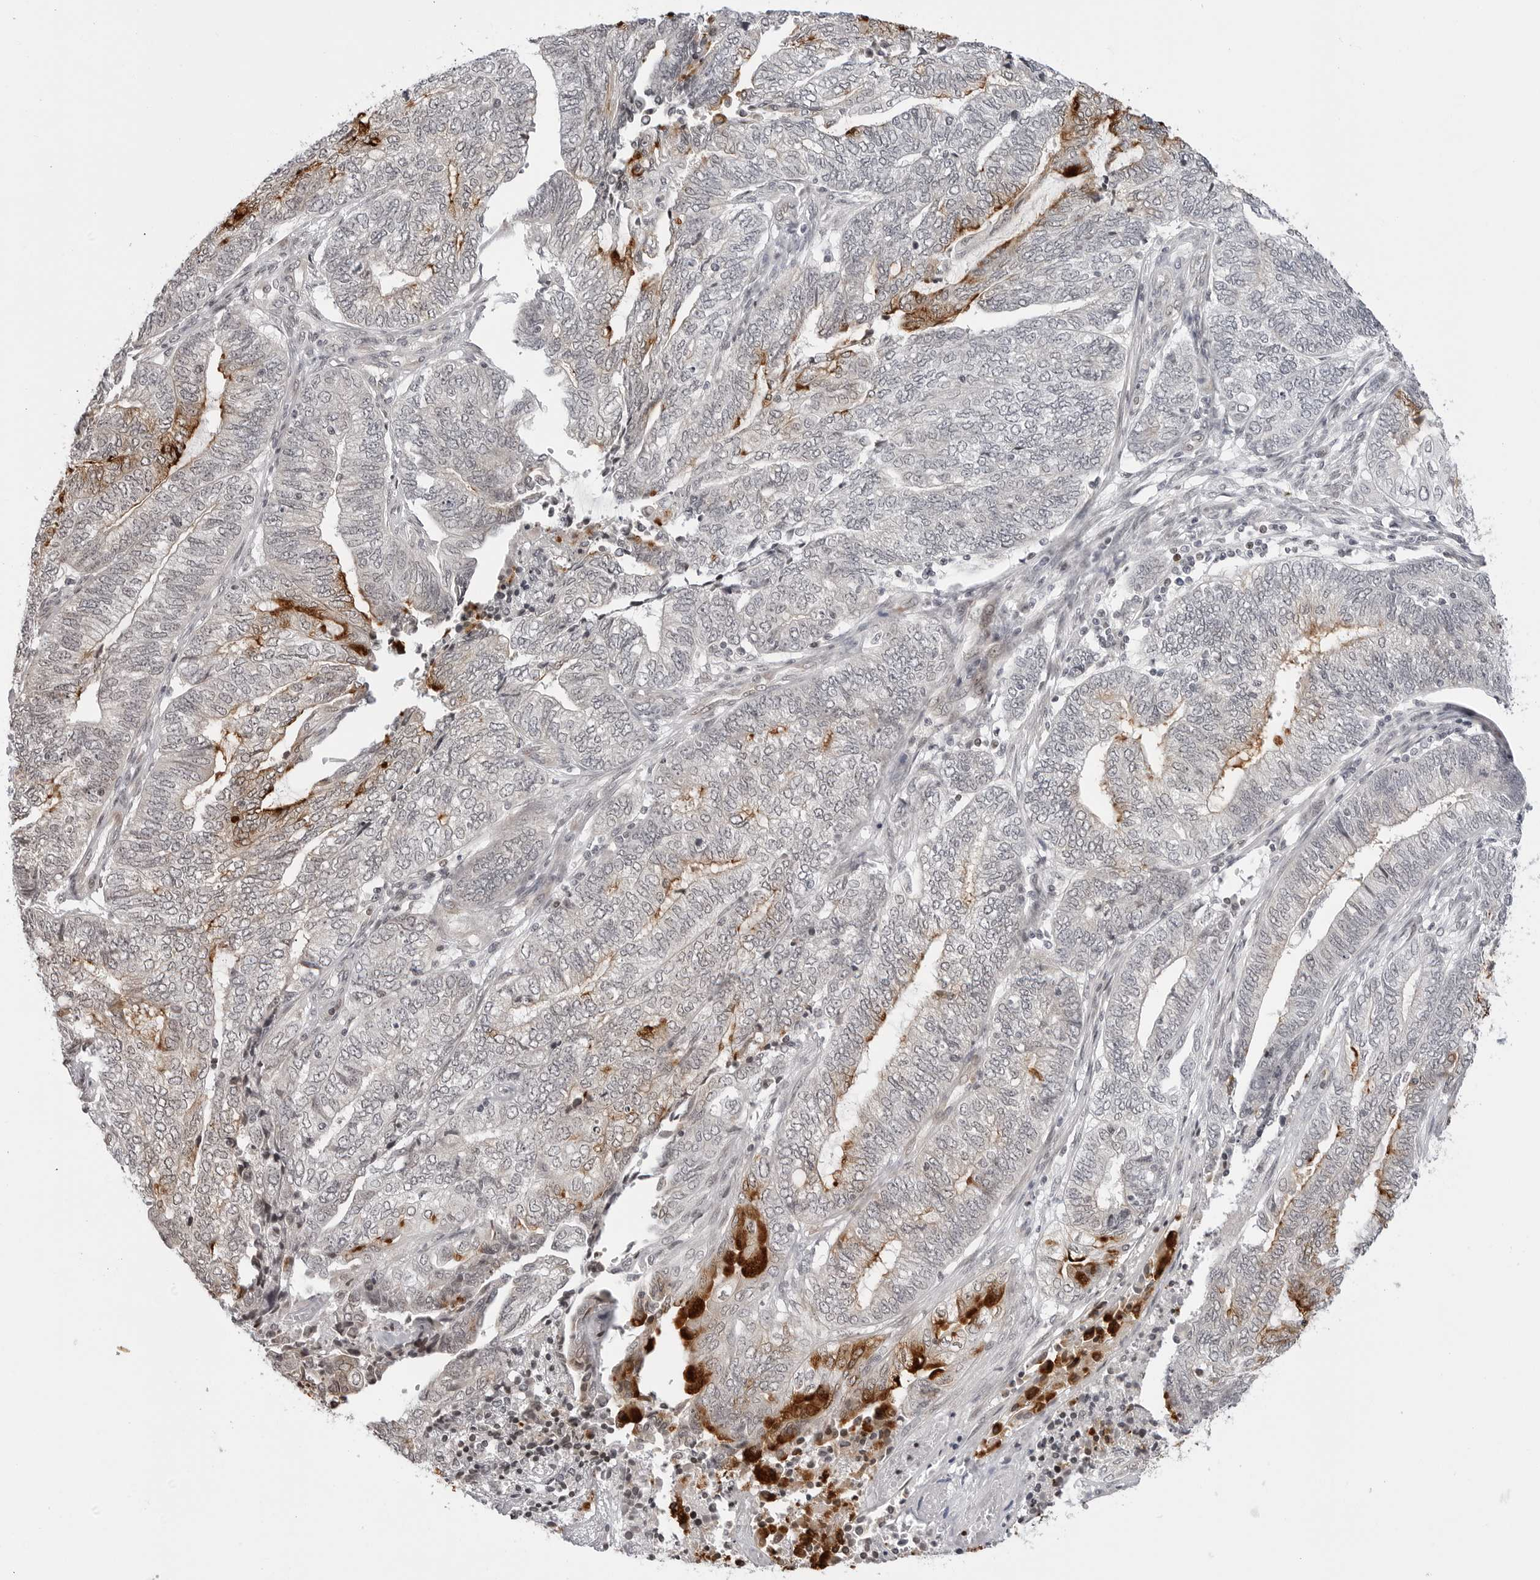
{"staining": {"intensity": "strong", "quantity": "<25%", "location": "cytoplasmic/membranous"}, "tissue": "endometrial cancer", "cell_type": "Tumor cells", "image_type": "cancer", "snomed": [{"axis": "morphology", "description": "Adenocarcinoma, NOS"}, {"axis": "topography", "description": "Uterus"}, {"axis": "topography", "description": "Endometrium"}], "caption": "Brown immunohistochemical staining in endometrial cancer exhibits strong cytoplasmic/membranous staining in about <25% of tumor cells.", "gene": "C8orf33", "patient": {"sex": "female", "age": 70}}